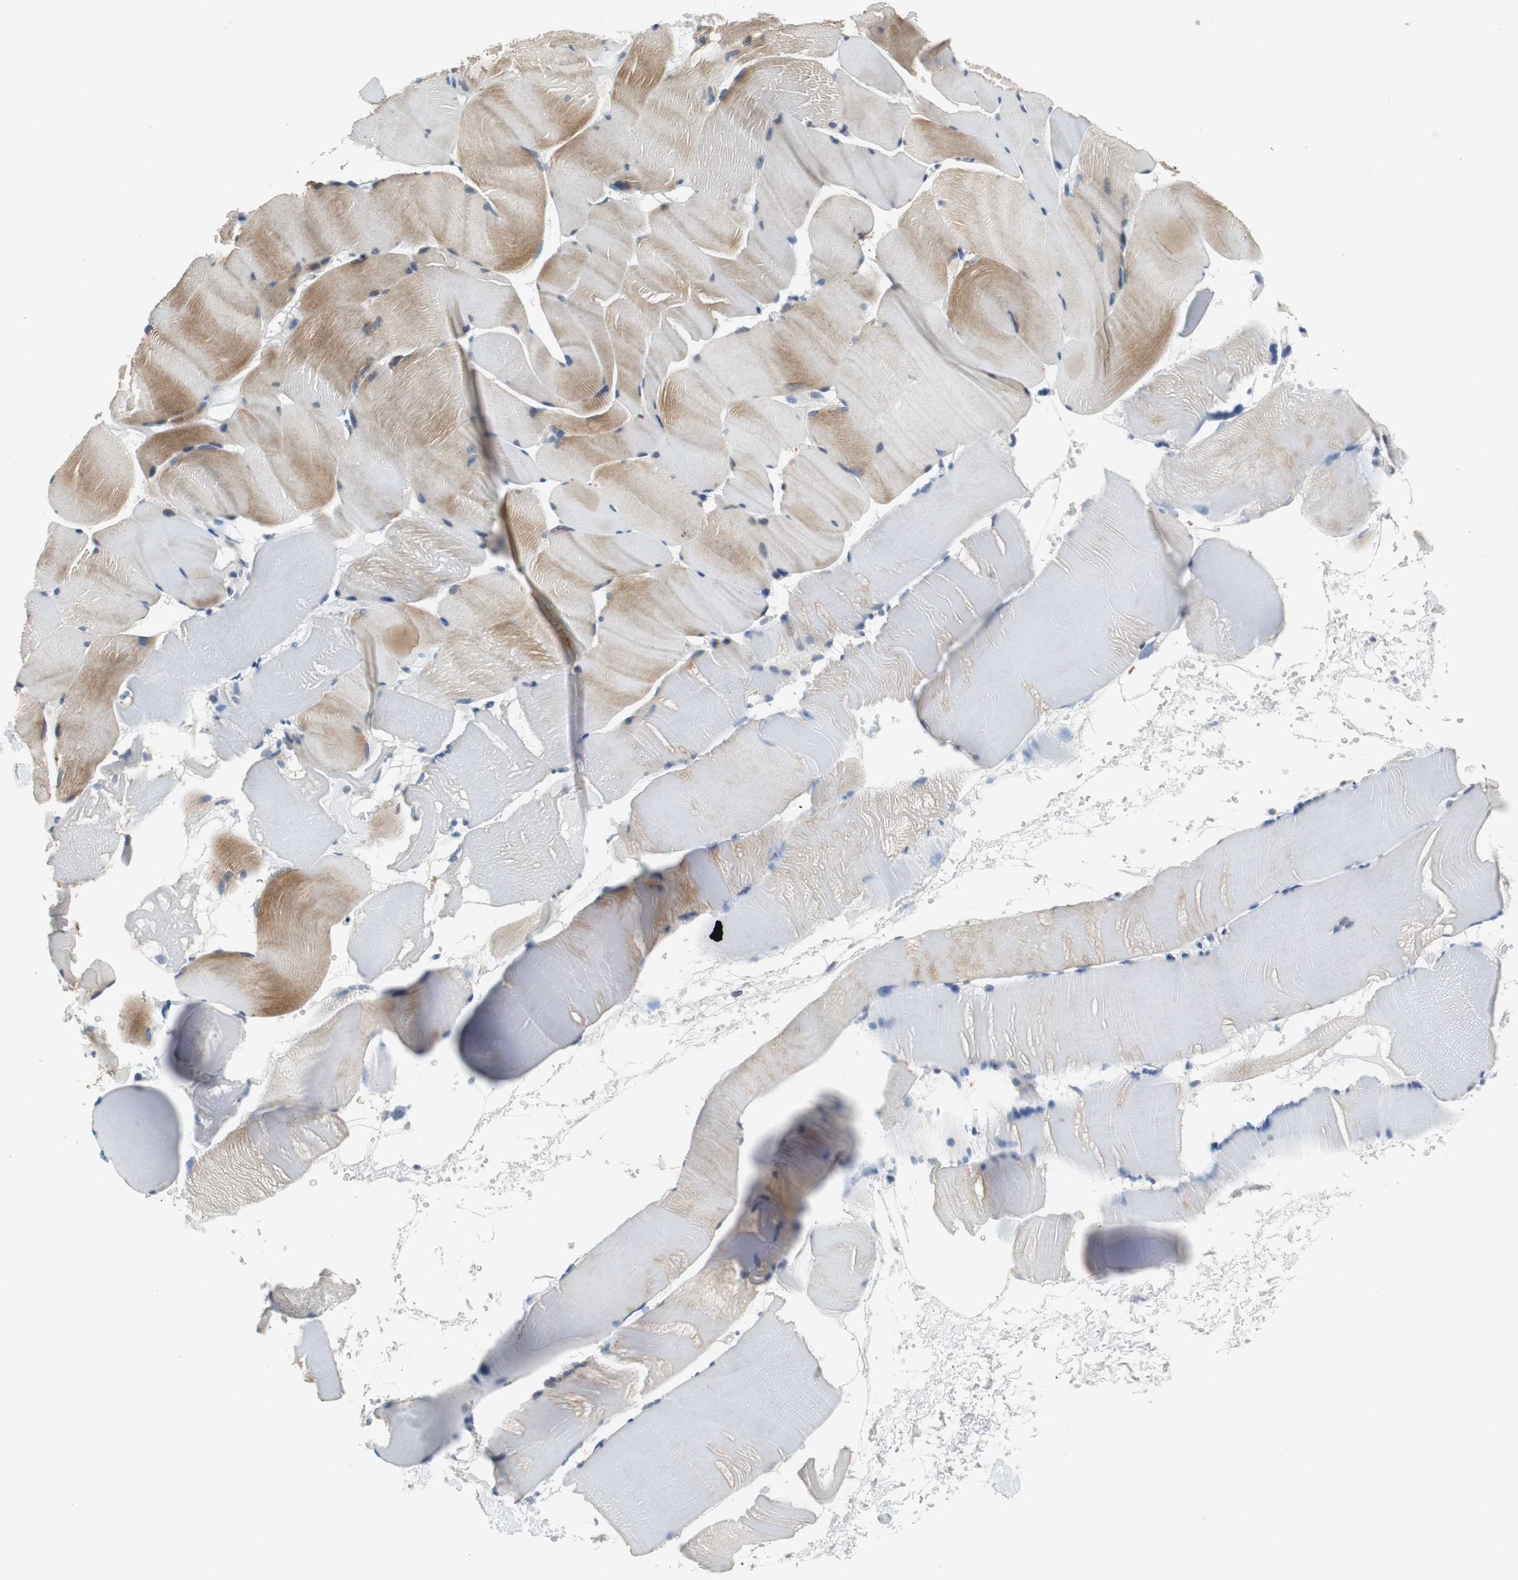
{"staining": {"intensity": "moderate", "quantity": "25%-75%", "location": "cytoplasmic/membranous"}, "tissue": "skeletal muscle", "cell_type": "Myocytes", "image_type": "normal", "snomed": [{"axis": "morphology", "description": "Normal tissue, NOS"}, {"axis": "topography", "description": "Skeletal muscle"}], "caption": "High-power microscopy captured an IHC image of unremarkable skeletal muscle, revealing moderate cytoplasmic/membranous positivity in approximately 25%-75% of myocytes. The staining was performed using DAB (3,3'-diaminobenzidine) to visualize the protein expression in brown, while the nuclei were stained in blue with hematoxylin (Magnification: 20x).", "gene": "GLCCI1", "patient": {"sex": "male", "age": 62}}